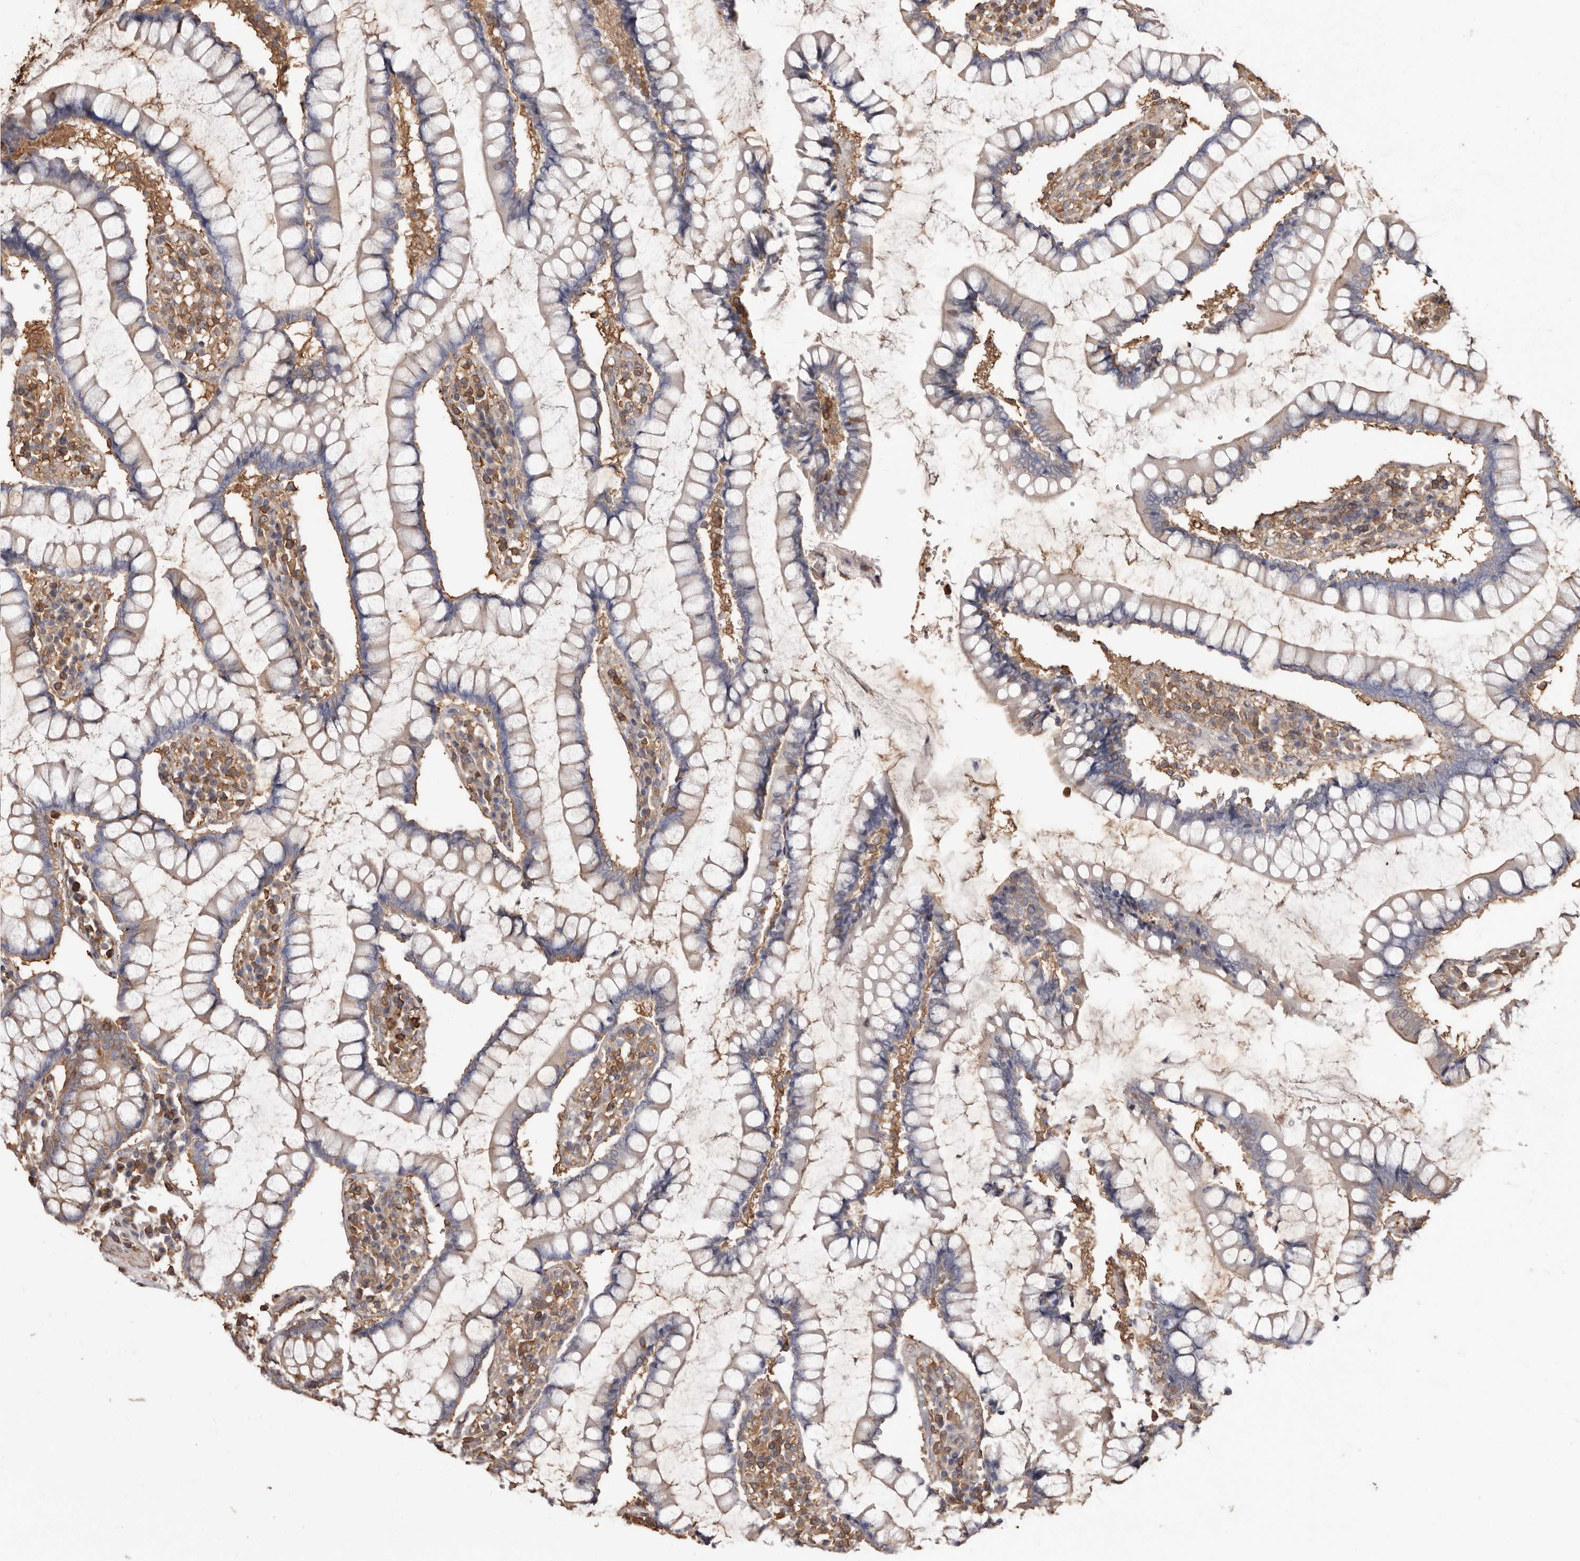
{"staining": {"intensity": "moderate", "quantity": ">75%", "location": "cytoplasmic/membranous"}, "tissue": "colon", "cell_type": "Endothelial cells", "image_type": "normal", "snomed": [{"axis": "morphology", "description": "Normal tissue, NOS"}, {"axis": "topography", "description": "Colon"}], "caption": "High-power microscopy captured an immunohistochemistry micrograph of benign colon, revealing moderate cytoplasmic/membranous positivity in approximately >75% of endothelial cells.", "gene": "PKM", "patient": {"sex": "female", "age": 79}}